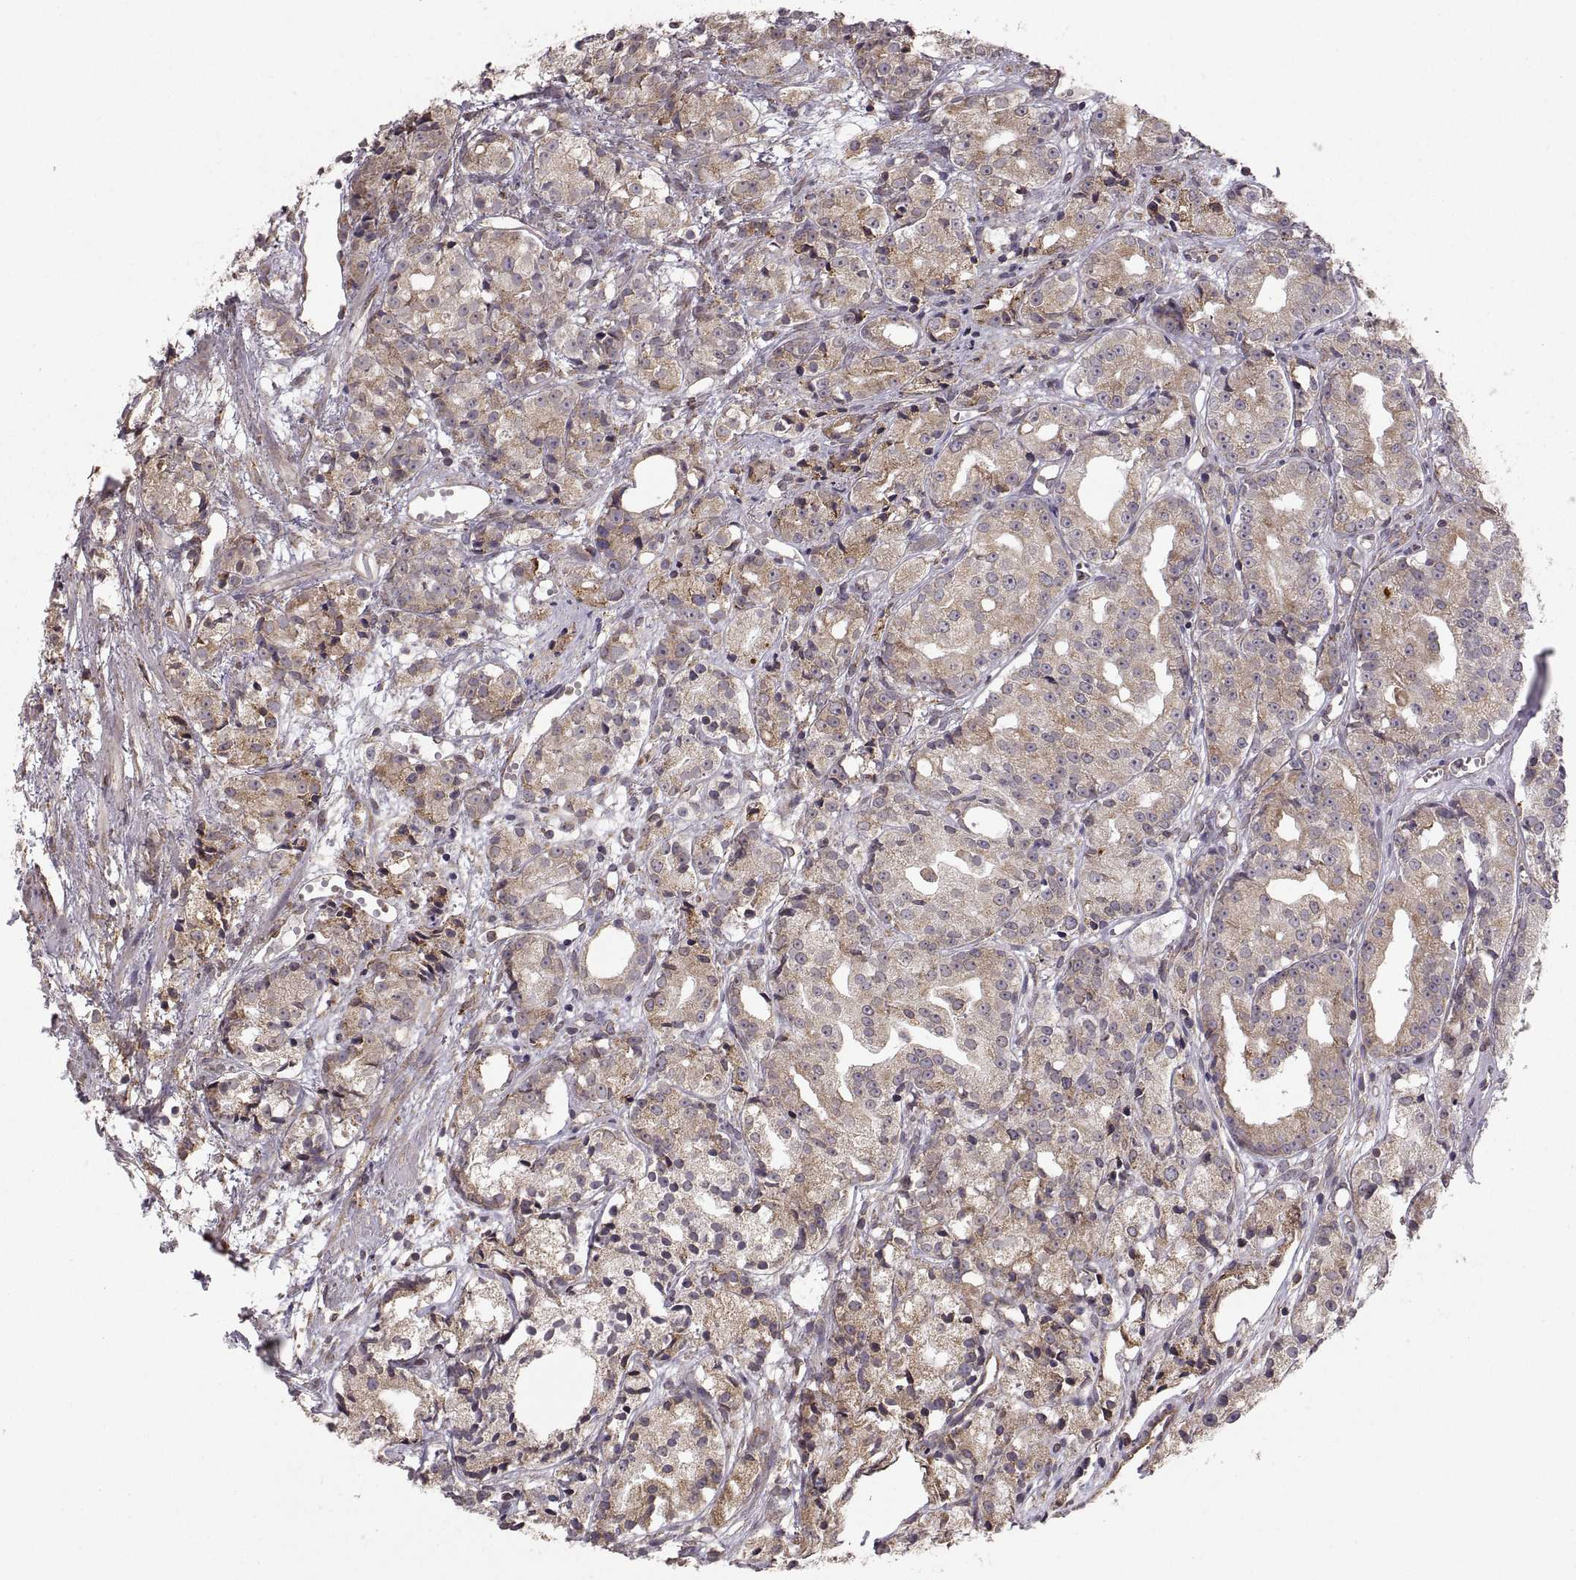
{"staining": {"intensity": "moderate", "quantity": "<25%", "location": "cytoplasmic/membranous"}, "tissue": "prostate cancer", "cell_type": "Tumor cells", "image_type": "cancer", "snomed": [{"axis": "morphology", "description": "Adenocarcinoma, Medium grade"}, {"axis": "topography", "description": "Prostate"}], "caption": "Immunohistochemical staining of human prostate cancer (medium-grade adenocarcinoma) exhibits low levels of moderate cytoplasmic/membranous protein staining in approximately <25% of tumor cells.", "gene": "PDIA3", "patient": {"sex": "male", "age": 74}}